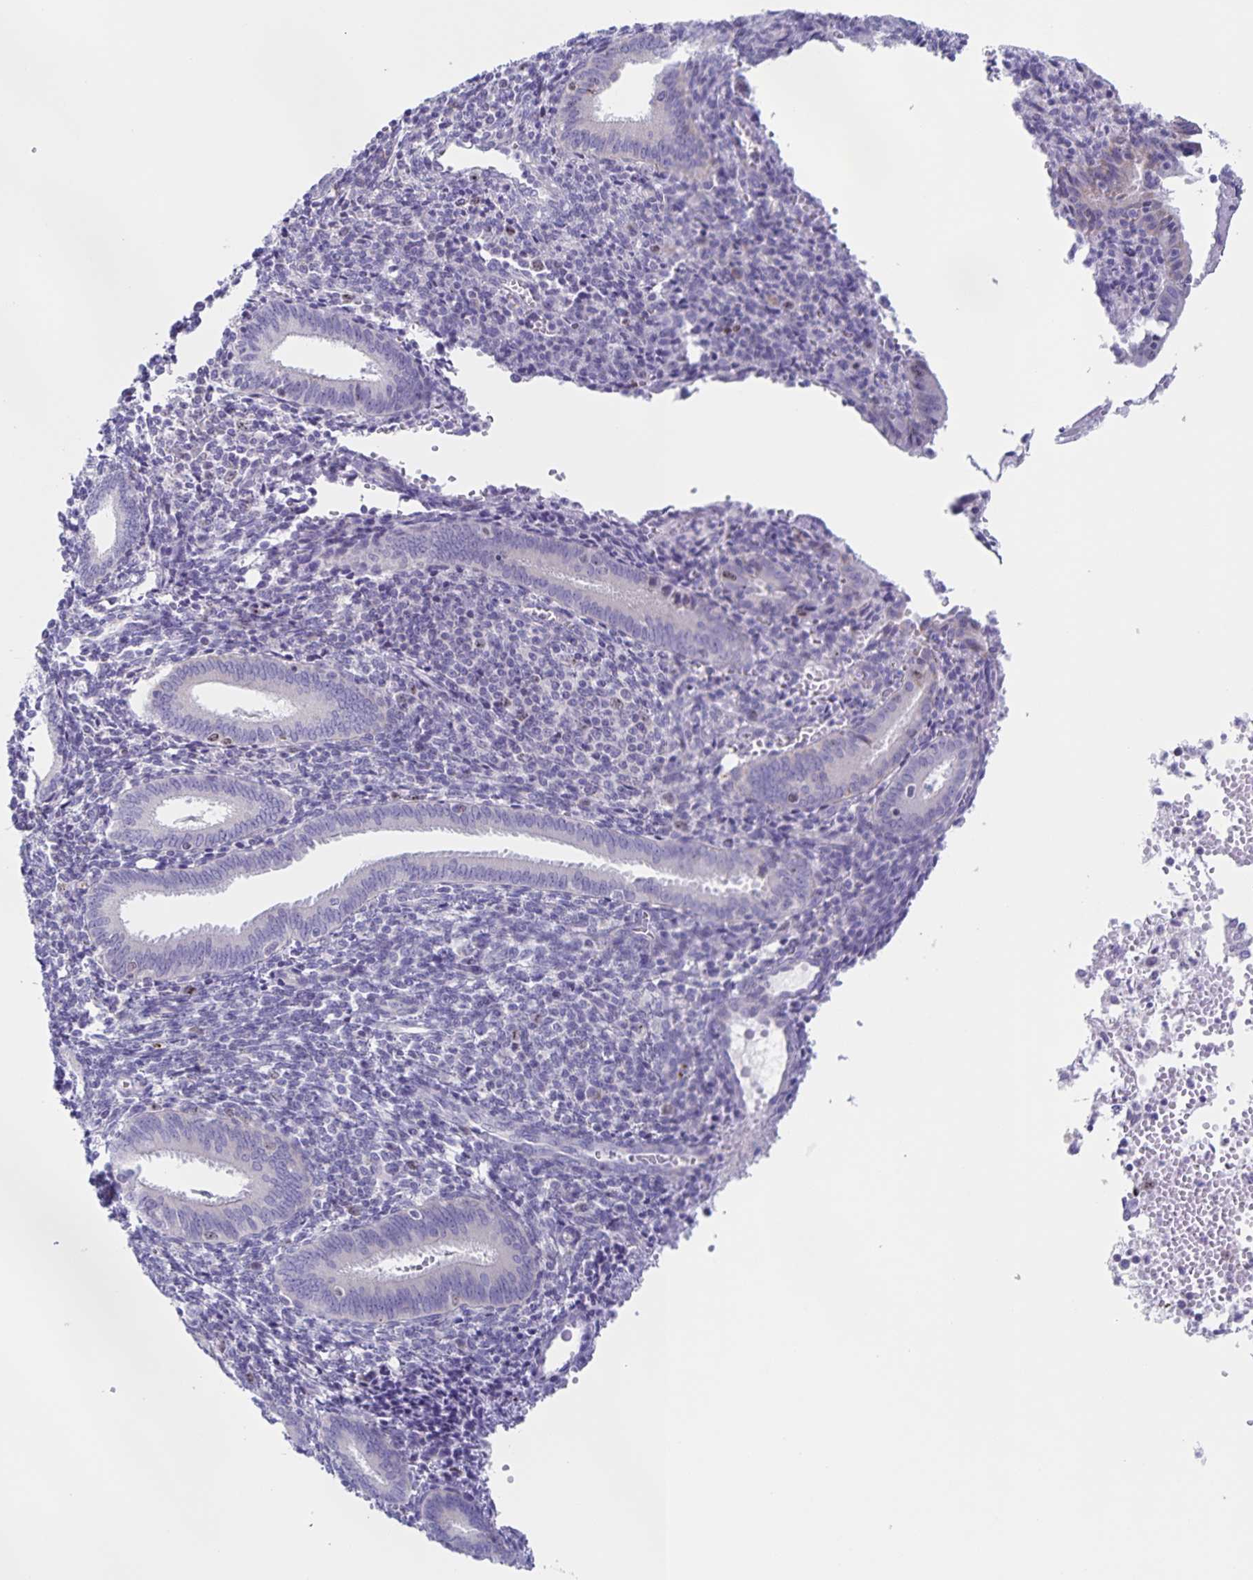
{"staining": {"intensity": "negative", "quantity": "none", "location": "none"}, "tissue": "endometrium", "cell_type": "Cells in endometrial stroma", "image_type": "normal", "snomed": [{"axis": "morphology", "description": "Normal tissue, NOS"}, {"axis": "topography", "description": "Endometrium"}], "caption": "A high-resolution image shows immunohistochemistry (IHC) staining of benign endometrium, which exhibits no significant positivity in cells in endometrial stroma. (DAB (3,3'-diaminobenzidine) immunohistochemistry visualized using brightfield microscopy, high magnification).", "gene": "CENPH", "patient": {"sex": "female", "age": 41}}